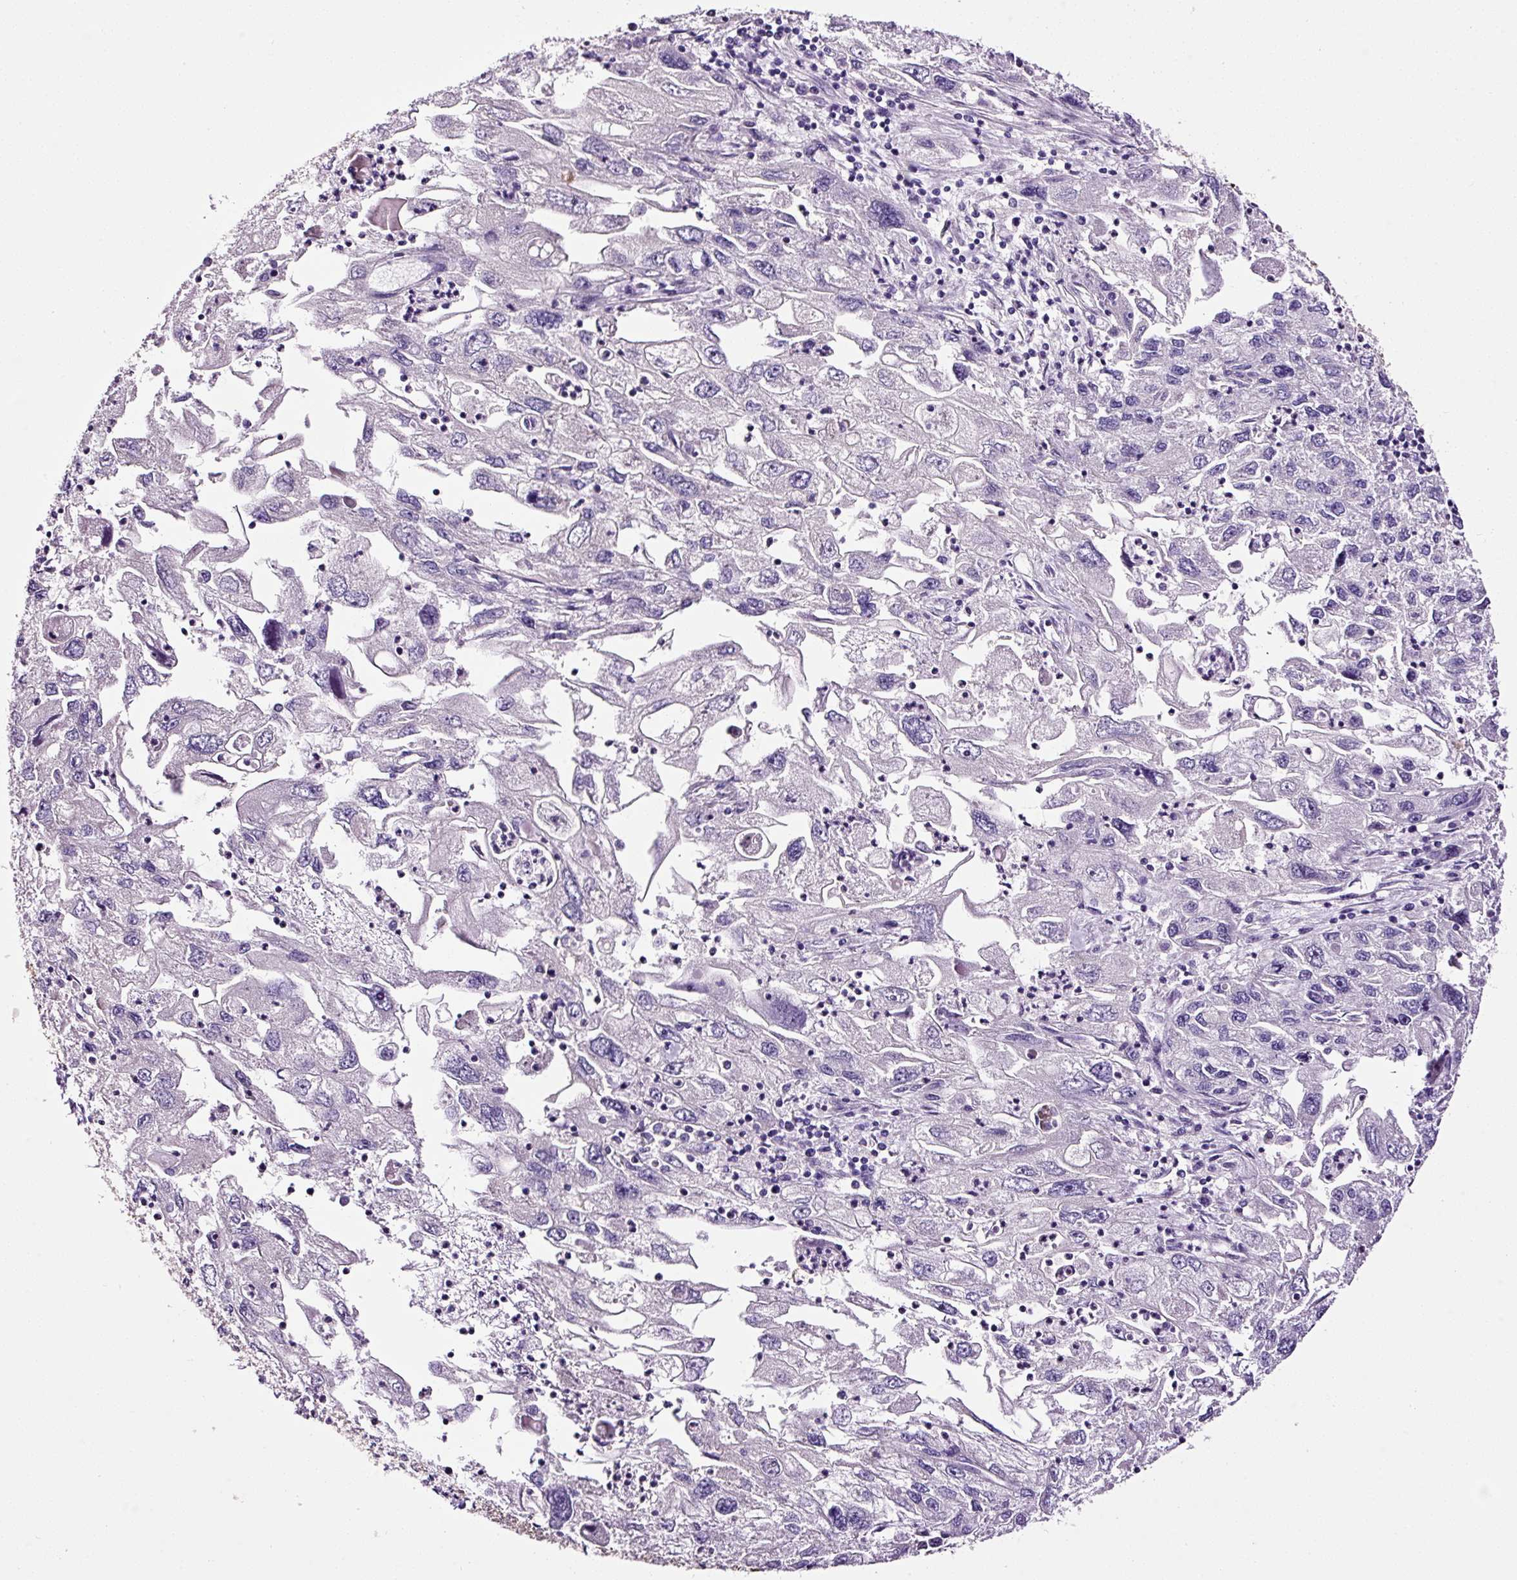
{"staining": {"intensity": "negative", "quantity": "none", "location": "none"}, "tissue": "endometrial cancer", "cell_type": "Tumor cells", "image_type": "cancer", "snomed": [{"axis": "morphology", "description": "Adenocarcinoma, NOS"}, {"axis": "topography", "description": "Endometrium"}], "caption": "Immunohistochemistry (IHC) of human endometrial cancer (adenocarcinoma) demonstrates no expression in tumor cells.", "gene": "PAM", "patient": {"sex": "female", "age": 49}}